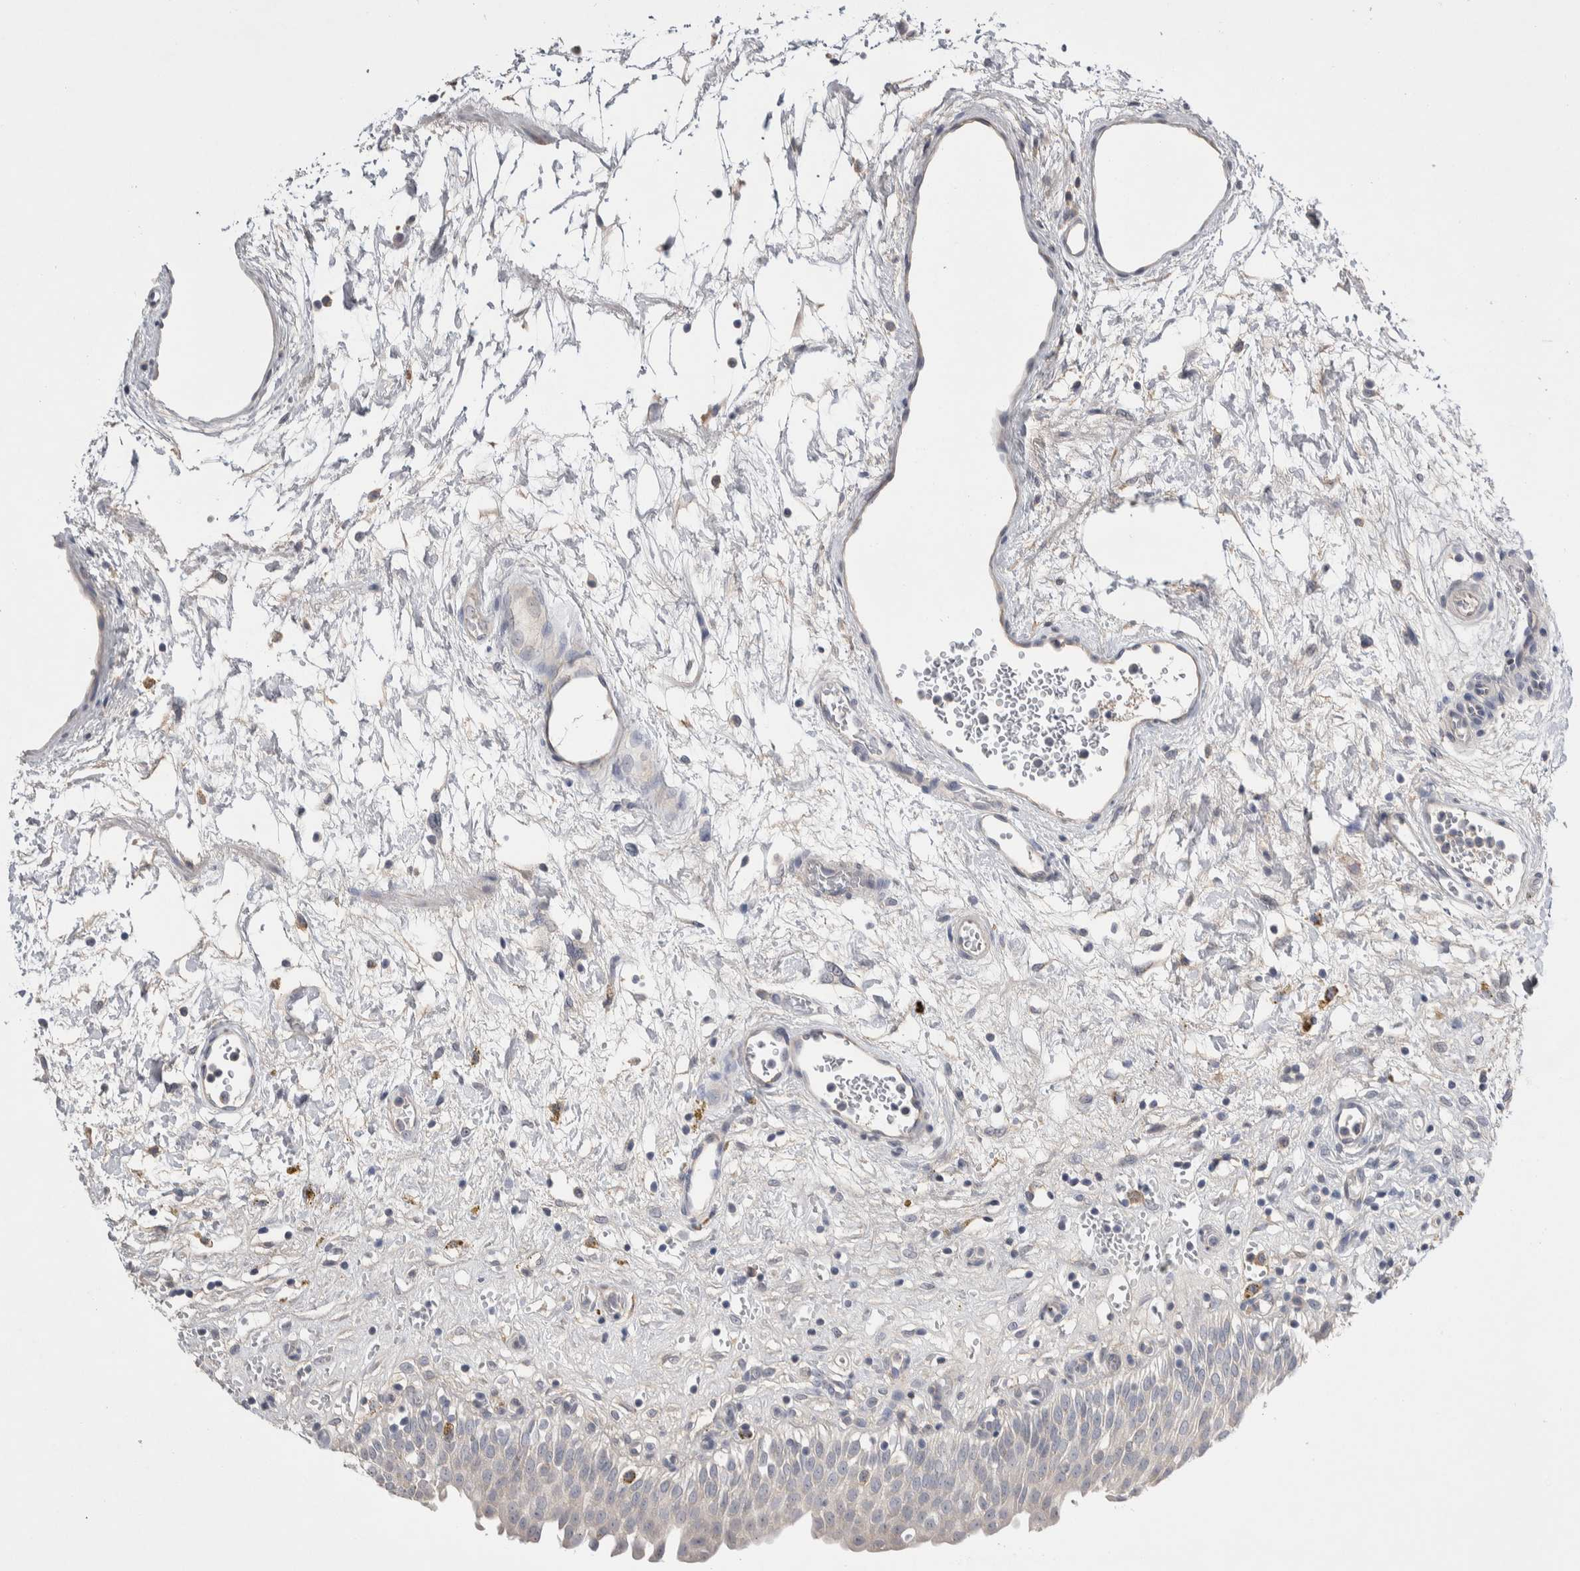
{"staining": {"intensity": "negative", "quantity": "none", "location": "none"}, "tissue": "urinary bladder", "cell_type": "Urothelial cells", "image_type": "normal", "snomed": [{"axis": "morphology", "description": "Urothelial carcinoma, High grade"}, {"axis": "topography", "description": "Urinary bladder"}], "caption": "The image shows no staining of urothelial cells in normal urinary bladder.", "gene": "CEP131", "patient": {"sex": "male", "age": 46}}